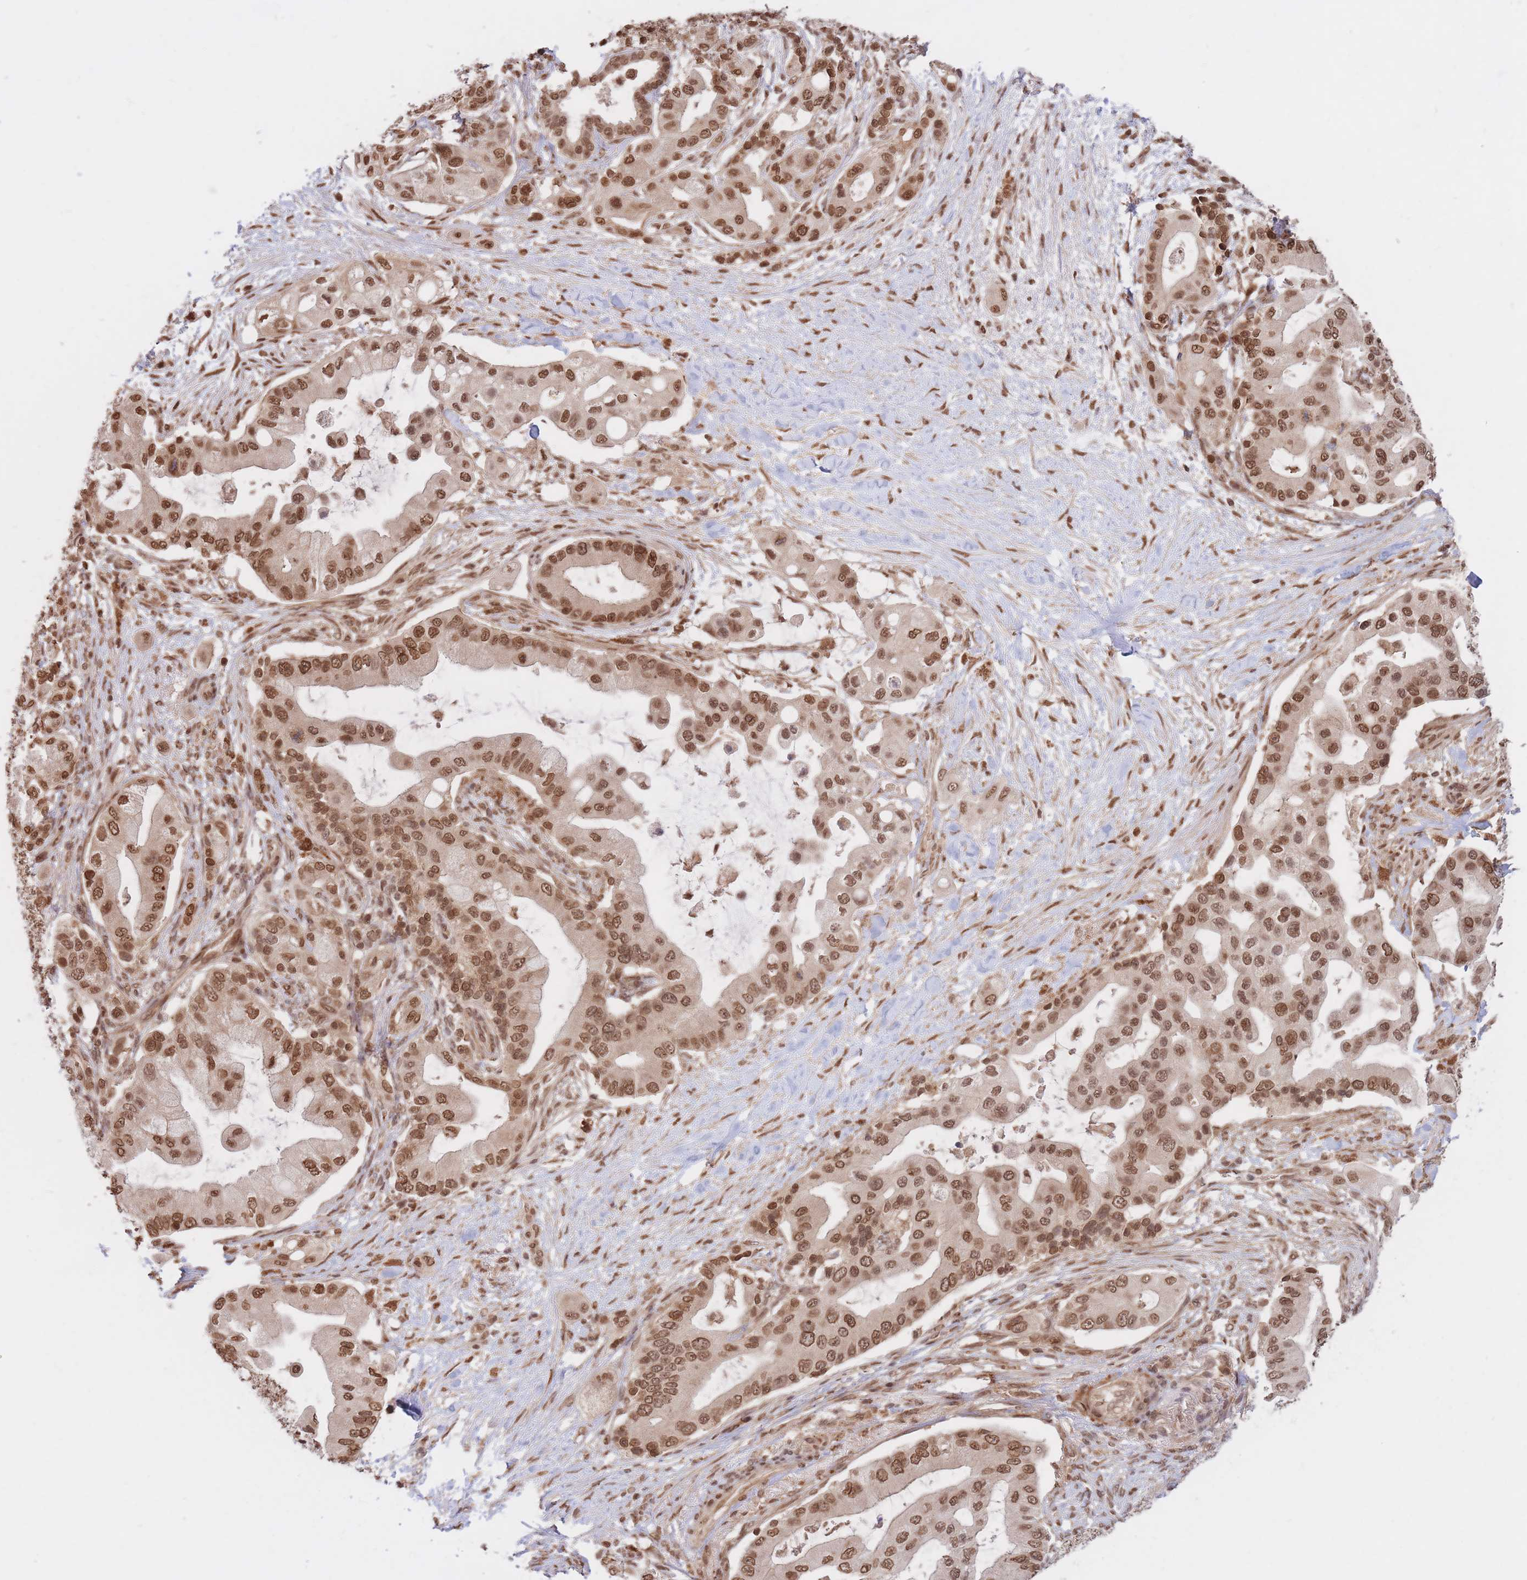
{"staining": {"intensity": "moderate", "quantity": ">75%", "location": "nuclear"}, "tissue": "pancreatic cancer", "cell_type": "Tumor cells", "image_type": "cancer", "snomed": [{"axis": "morphology", "description": "Adenocarcinoma, NOS"}, {"axis": "topography", "description": "Pancreas"}], "caption": "Immunohistochemical staining of human adenocarcinoma (pancreatic) reveals medium levels of moderate nuclear staining in approximately >75% of tumor cells. (brown staining indicates protein expression, while blue staining denotes nuclei).", "gene": "SRA1", "patient": {"sex": "male", "age": 57}}